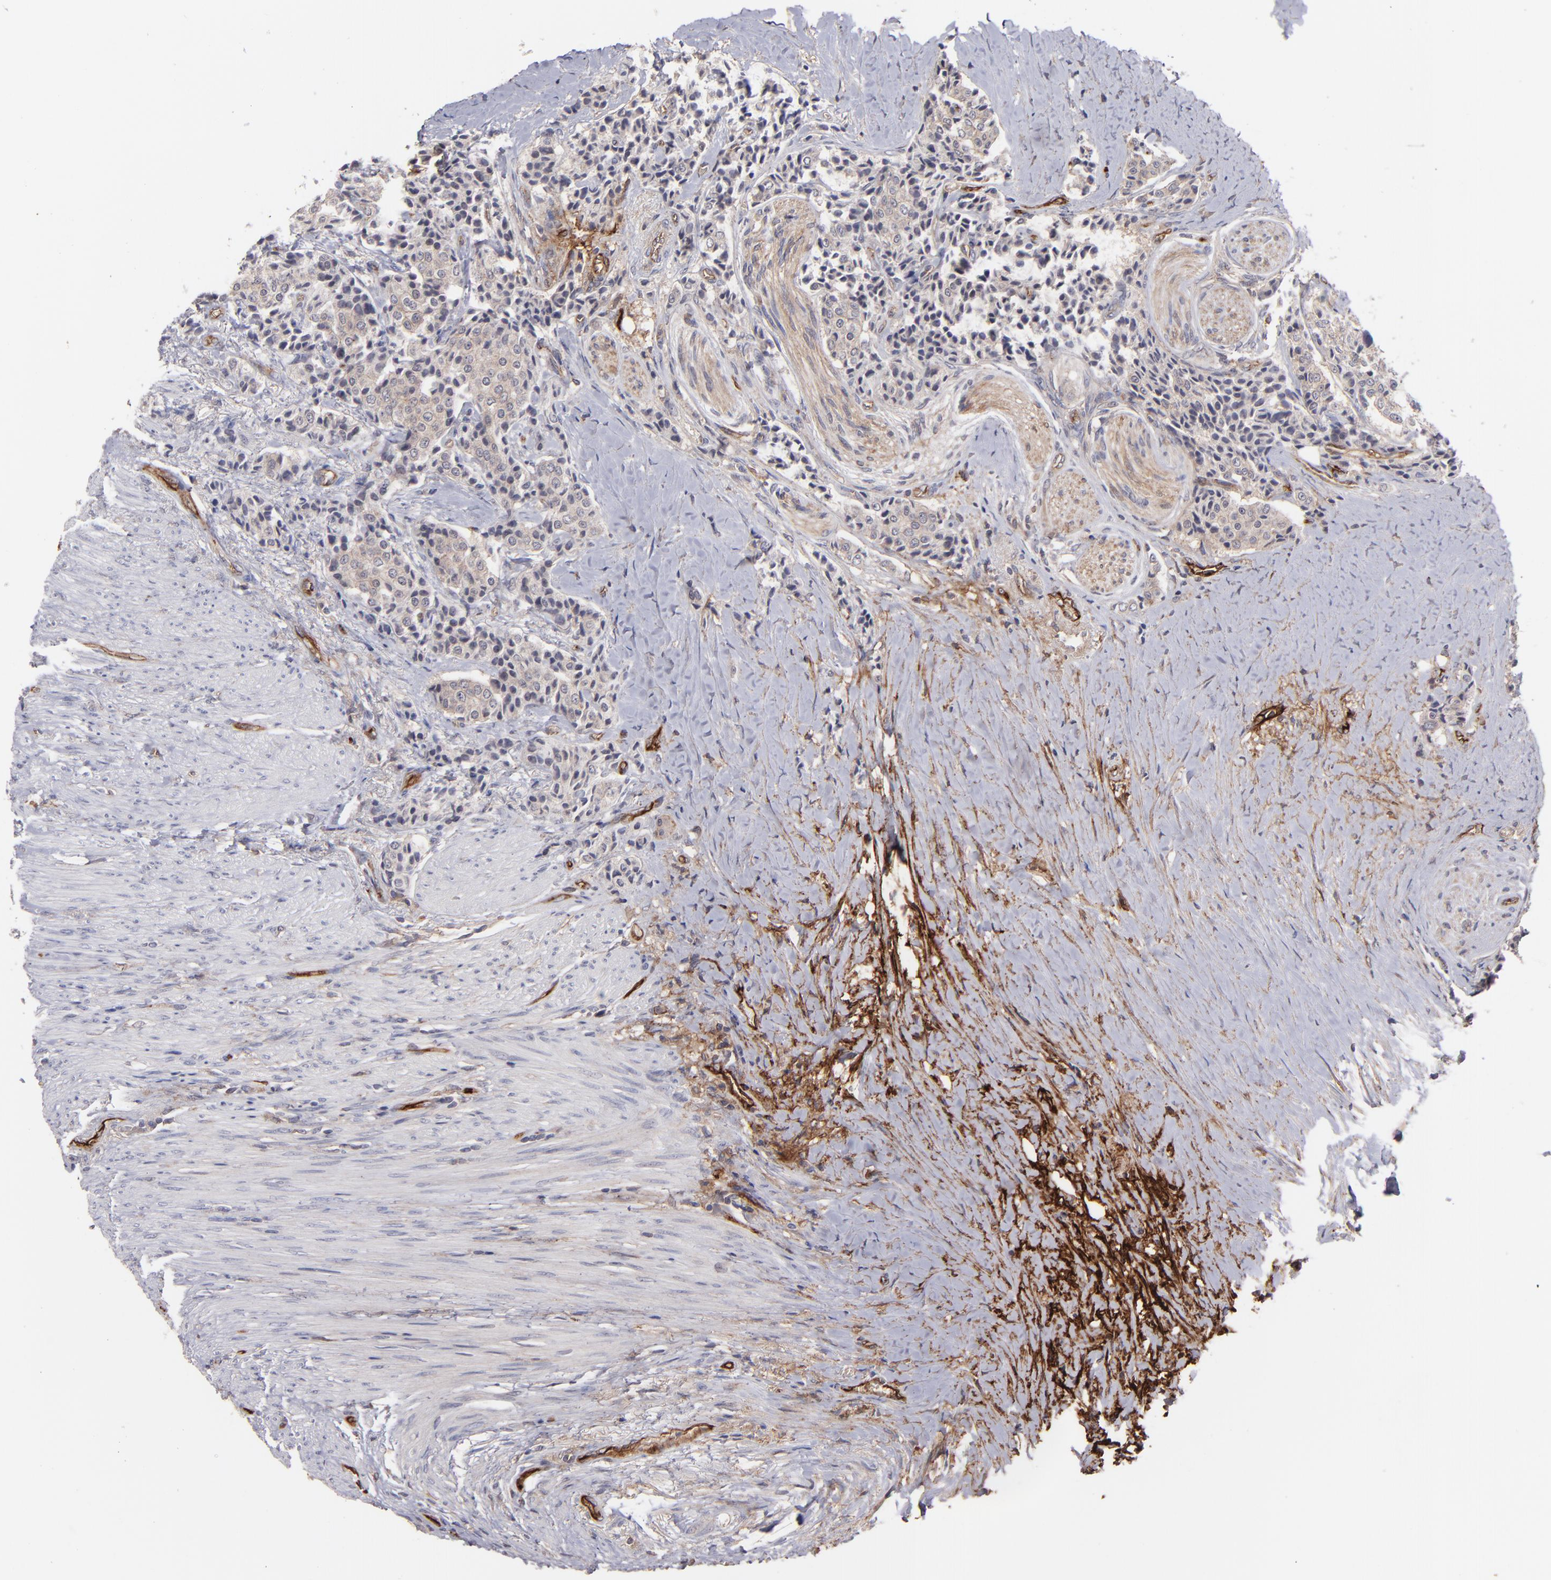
{"staining": {"intensity": "weak", "quantity": "25%-75%", "location": "cytoplasmic/membranous"}, "tissue": "carcinoid", "cell_type": "Tumor cells", "image_type": "cancer", "snomed": [{"axis": "morphology", "description": "Carcinoid, malignant, NOS"}, {"axis": "topography", "description": "Colon"}], "caption": "Tumor cells display low levels of weak cytoplasmic/membranous positivity in approximately 25%-75% of cells in carcinoid (malignant).", "gene": "ICAM1", "patient": {"sex": "female", "age": 61}}